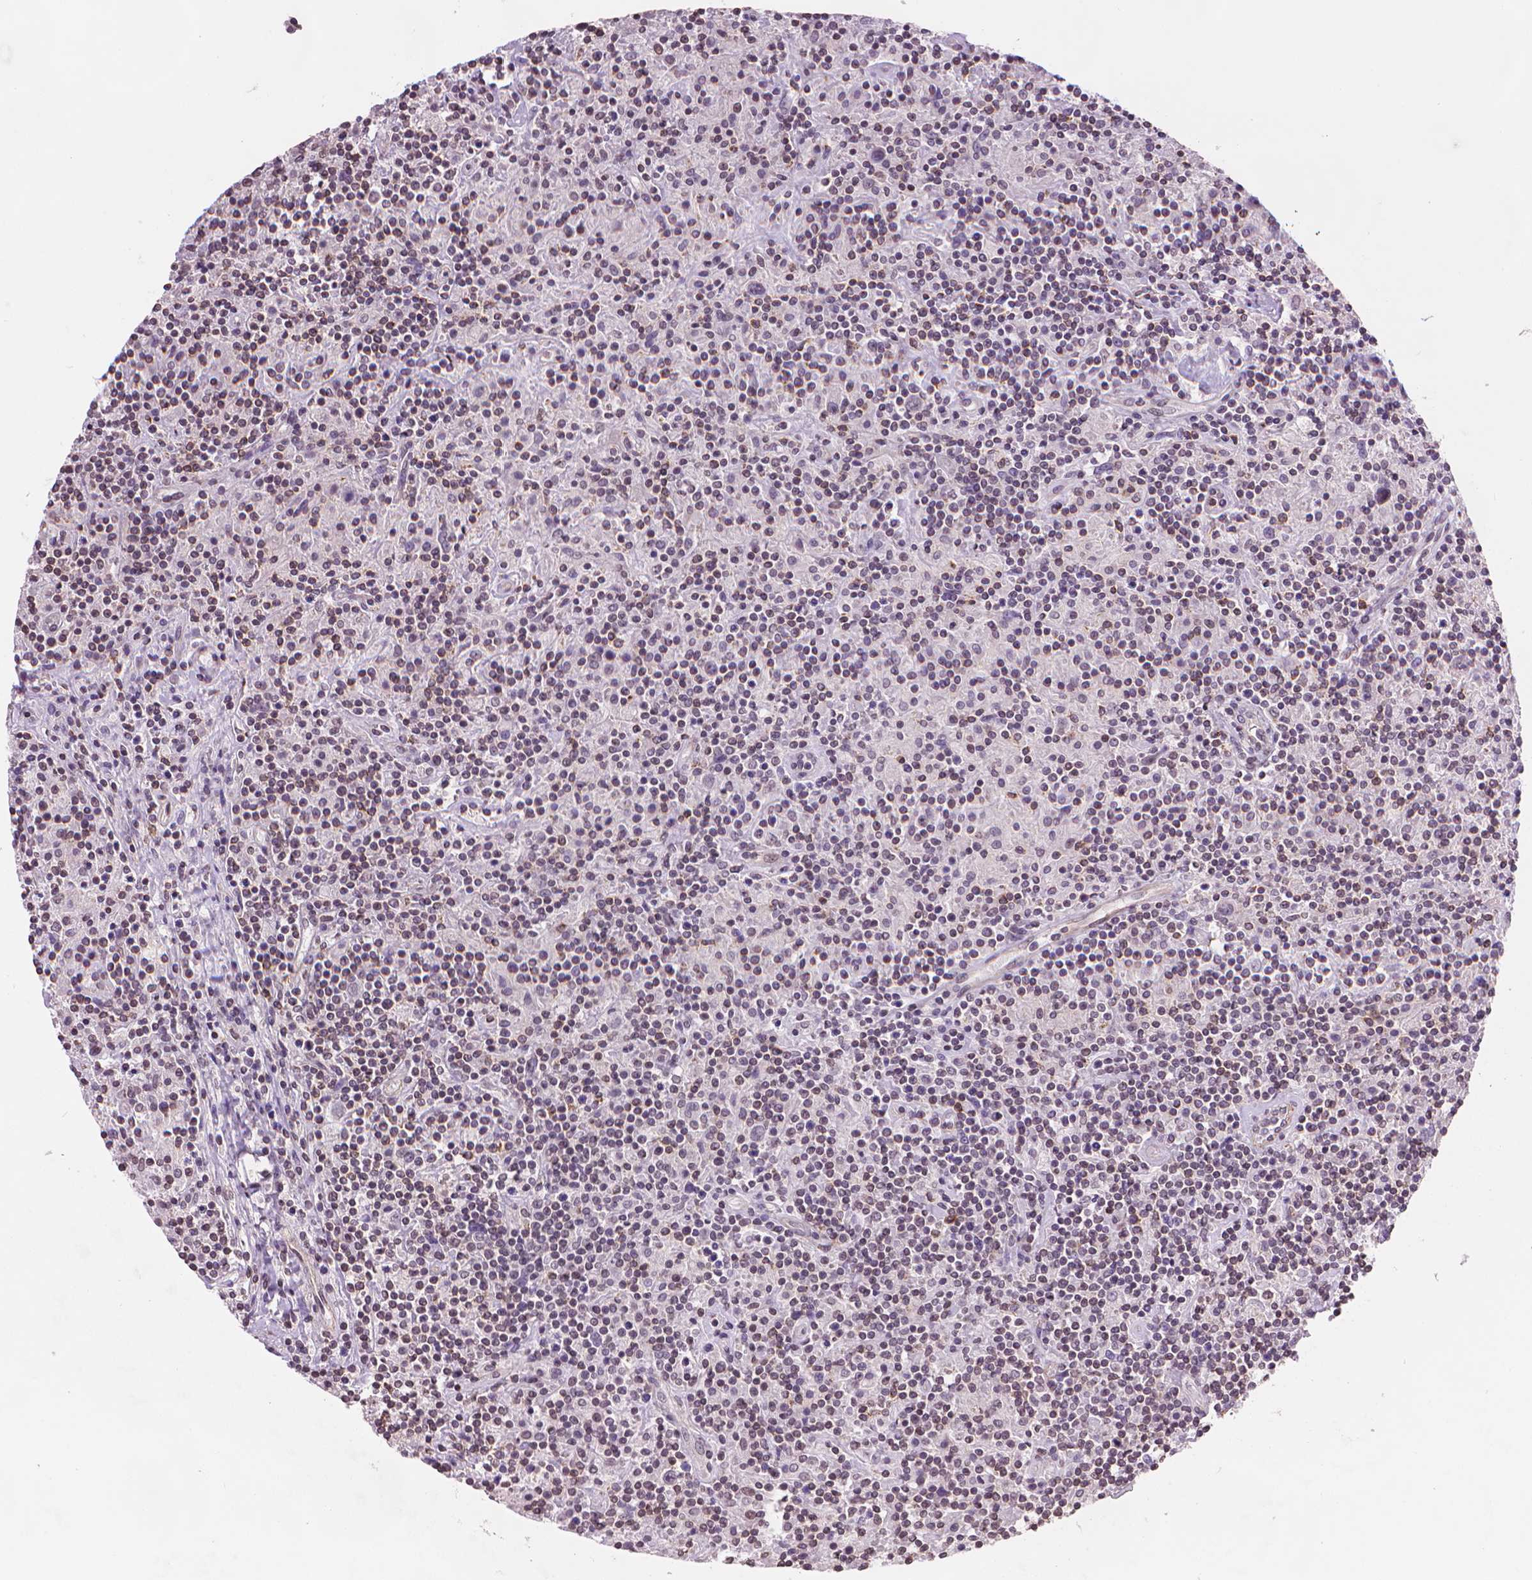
{"staining": {"intensity": "negative", "quantity": "none", "location": "none"}, "tissue": "lymphoma", "cell_type": "Tumor cells", "image_type": "cancer", "snomed": [{"axis": "morphology", "description": "Hodgkin's disease, NOS"}, {"axis": "topography", "description": "Lymph node"}], "caption": "Human Hodgkin's disease stained for a protein using immunohistochemistry (IHC) exhibits no staining in tumor cells.", "gene": "TMEM184A", "patient": {"sex": "male", "age": 70}}